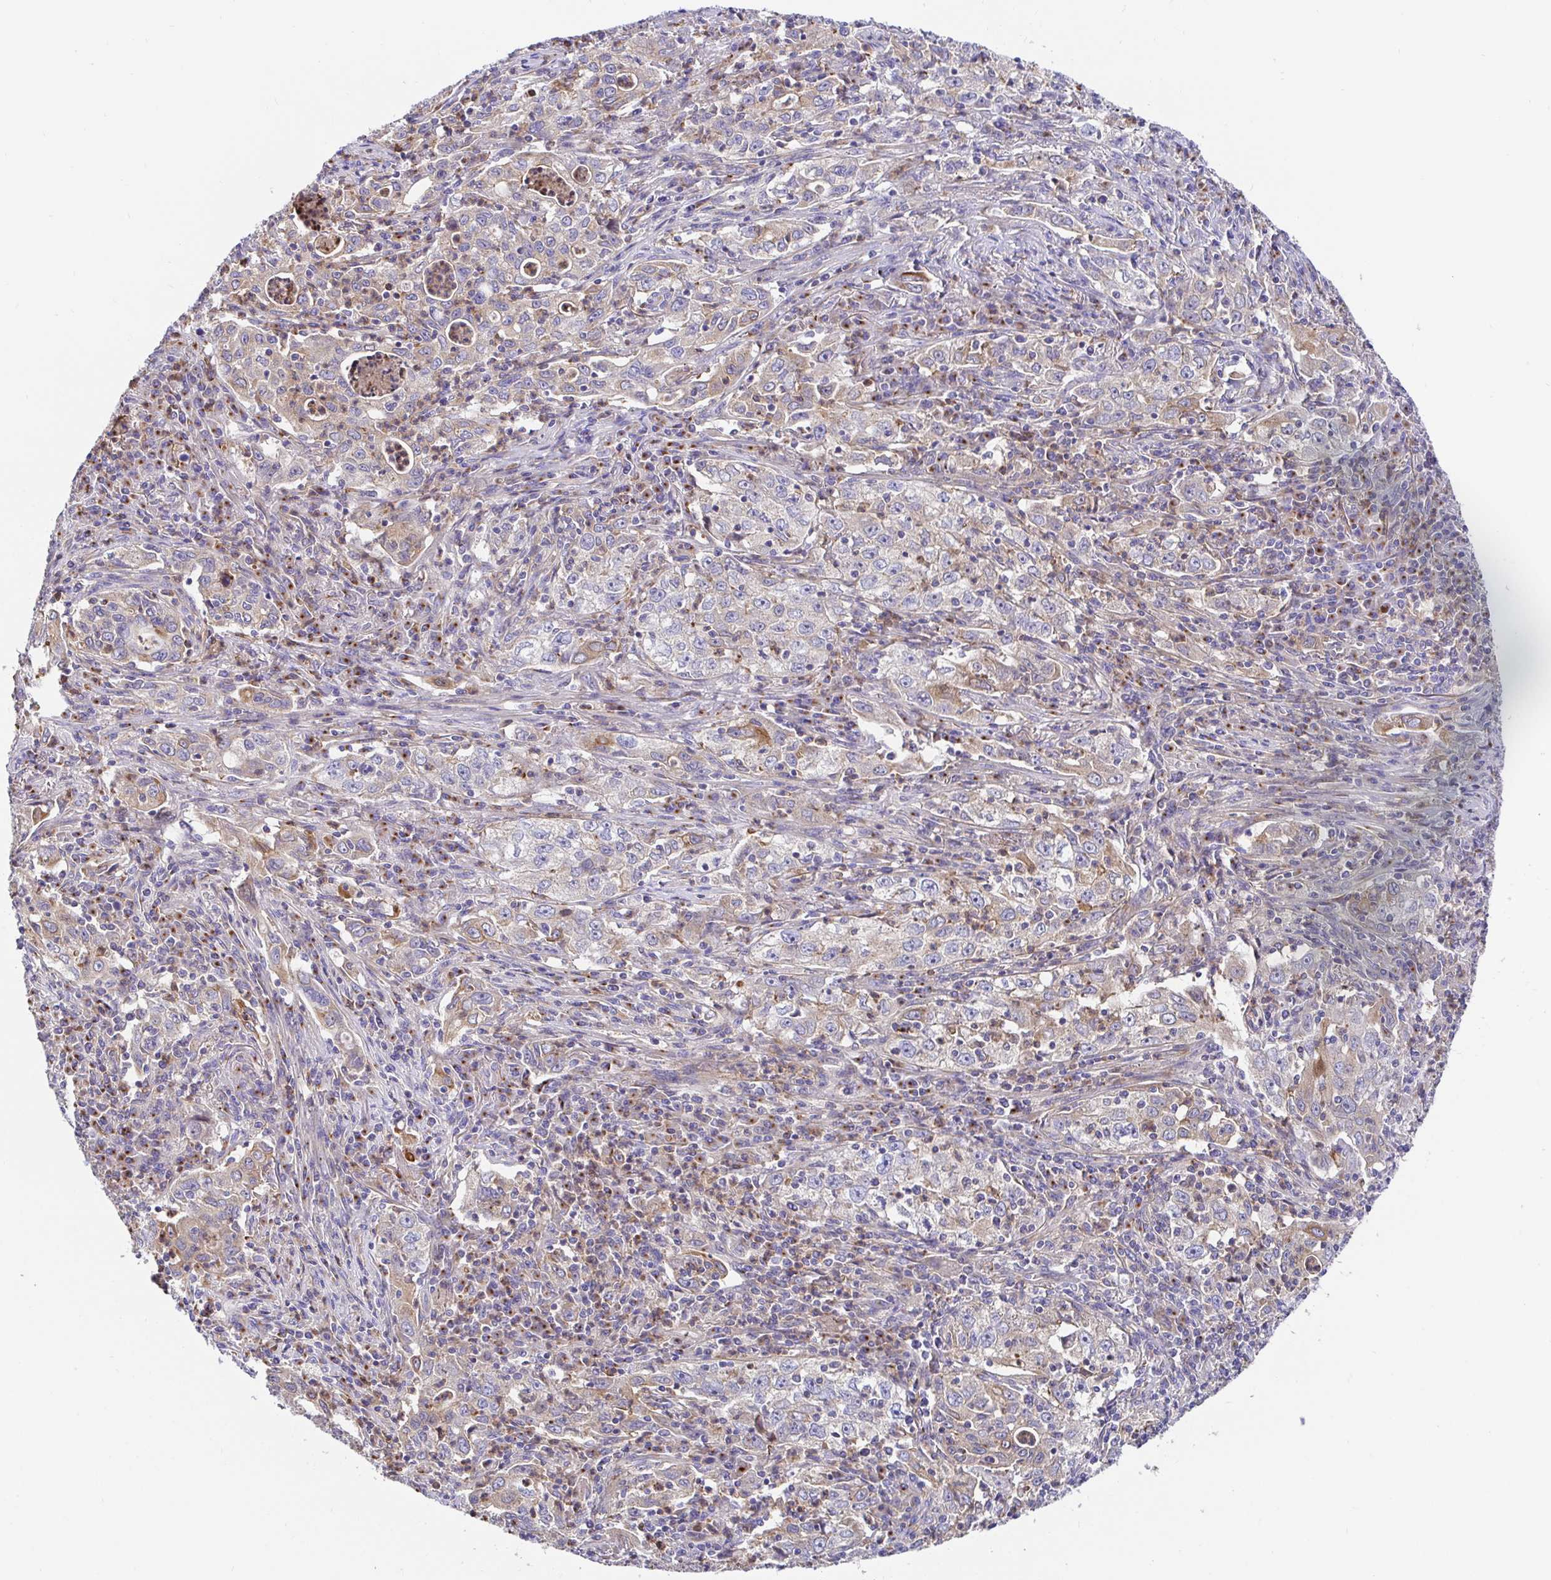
{"staining": {"intensity": "moderate", "quantity": "<25%", "location": "cytoplasmic/membranous"}, "tissue": "lung cancer", "cell_type": "Tumor cells", "image_type": "cancer", "snomed": [{"axis": "morphology", "description": "Squamous cell carcinoma, NOS"}, {"axis": "topography", "description": "Lung"}], "caption": "IHC of human squamous cell carcinoma (lung) demonstrates low levels of moderate cytoplasmic/membranous expression in approximately <25% of tumor cells.", "gene": "GOLGA1", "patient": {"sex": "male", "age": 71}}